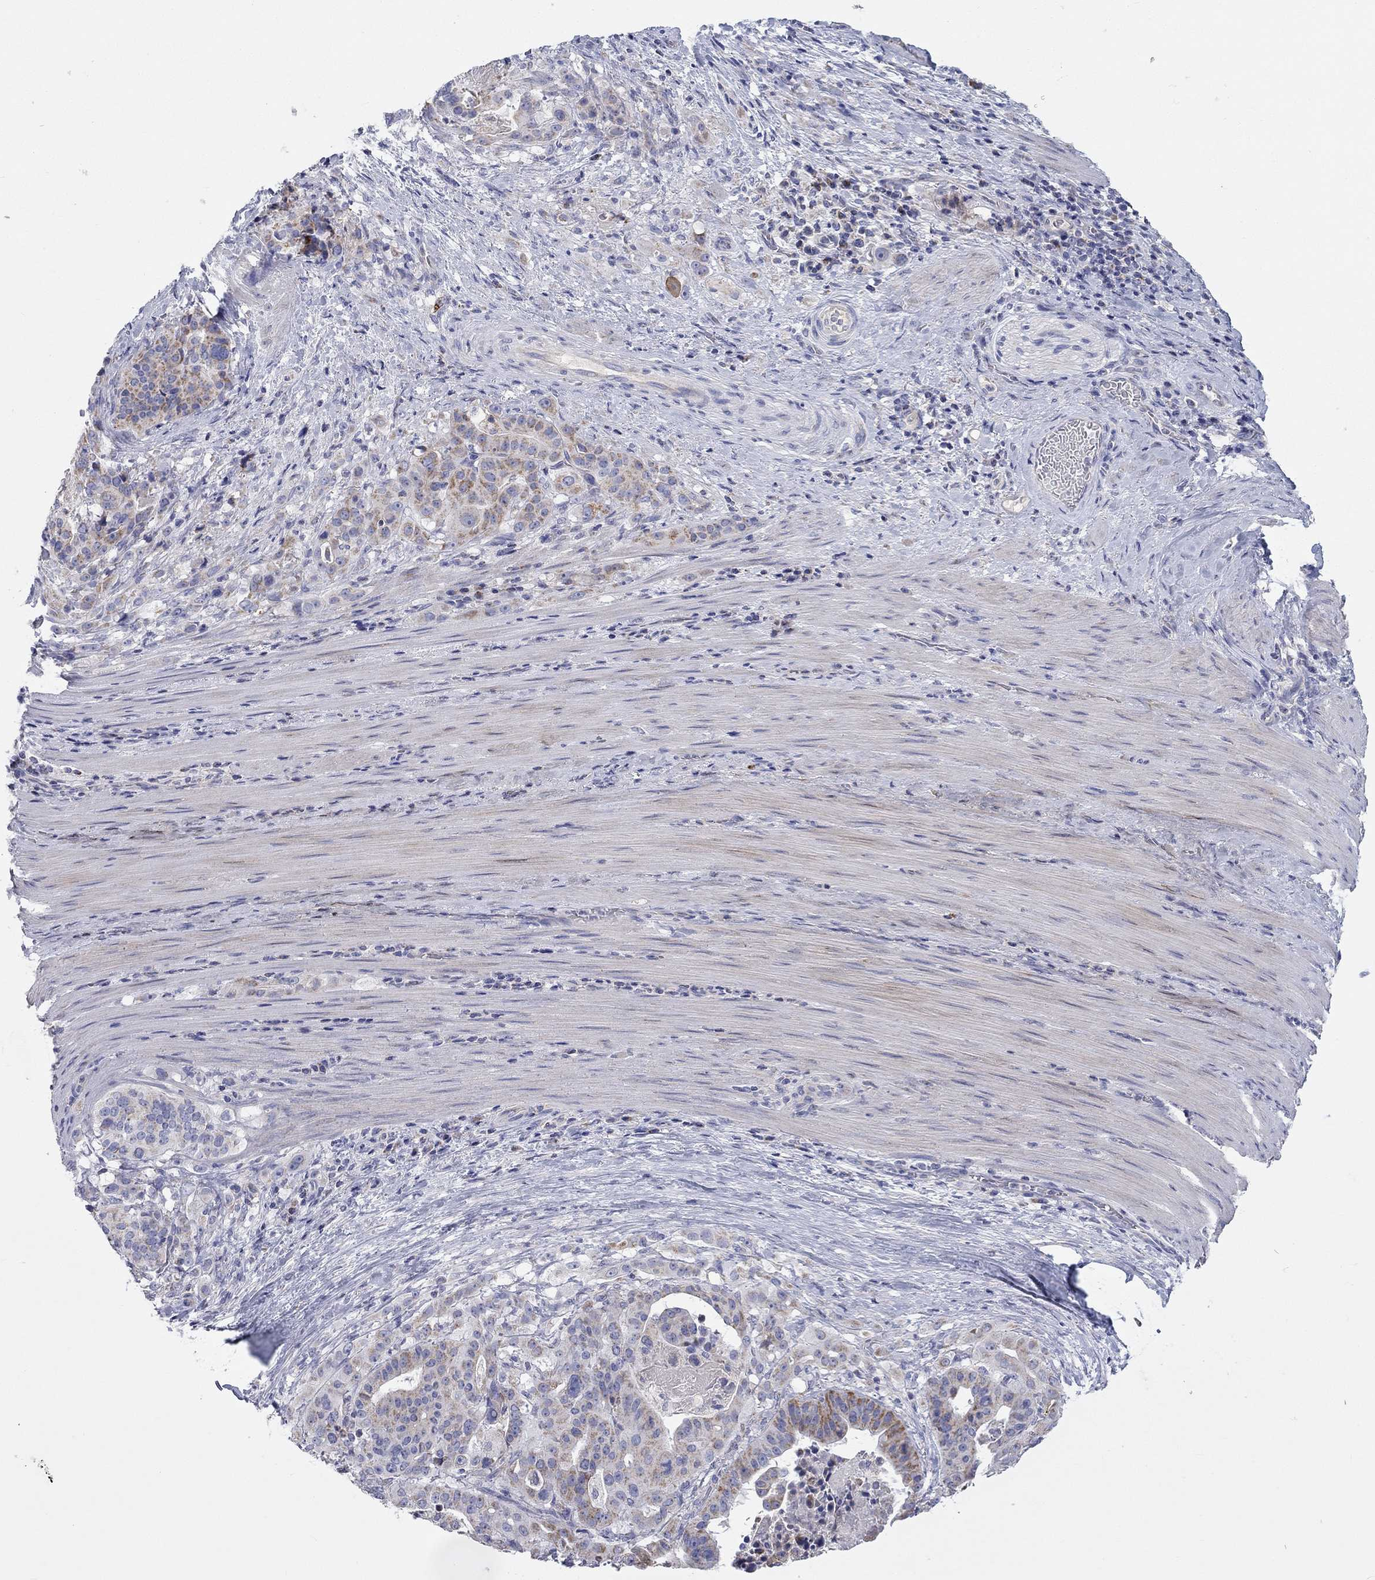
{"staining": {"intensity": "strong", "quantity": "<25%", "location": "cytoplasmic/membranous"}, "tissue": "stomach cancer", "cell_type": "Tumor cells", "image_type": "cancer", "snomed": [{"axis": "morphology", "description": "Adenocarcinoma, NOS"}, {"axis": "topography", "description": "Stomach"}], "caption": "Immunohistochemical staining of stomach cancer (adenocarcinoma) demonstrates medium levels of strong cytoplasmic/membranous positivity in approximately <25% of tumor cells. (DAB (3,3'-diaminobenzidine) IHC, brown staining for protein, blue staining for nuclei).", "gene": "RCAN1", "patient": {"sex": "male", "age": 48}}